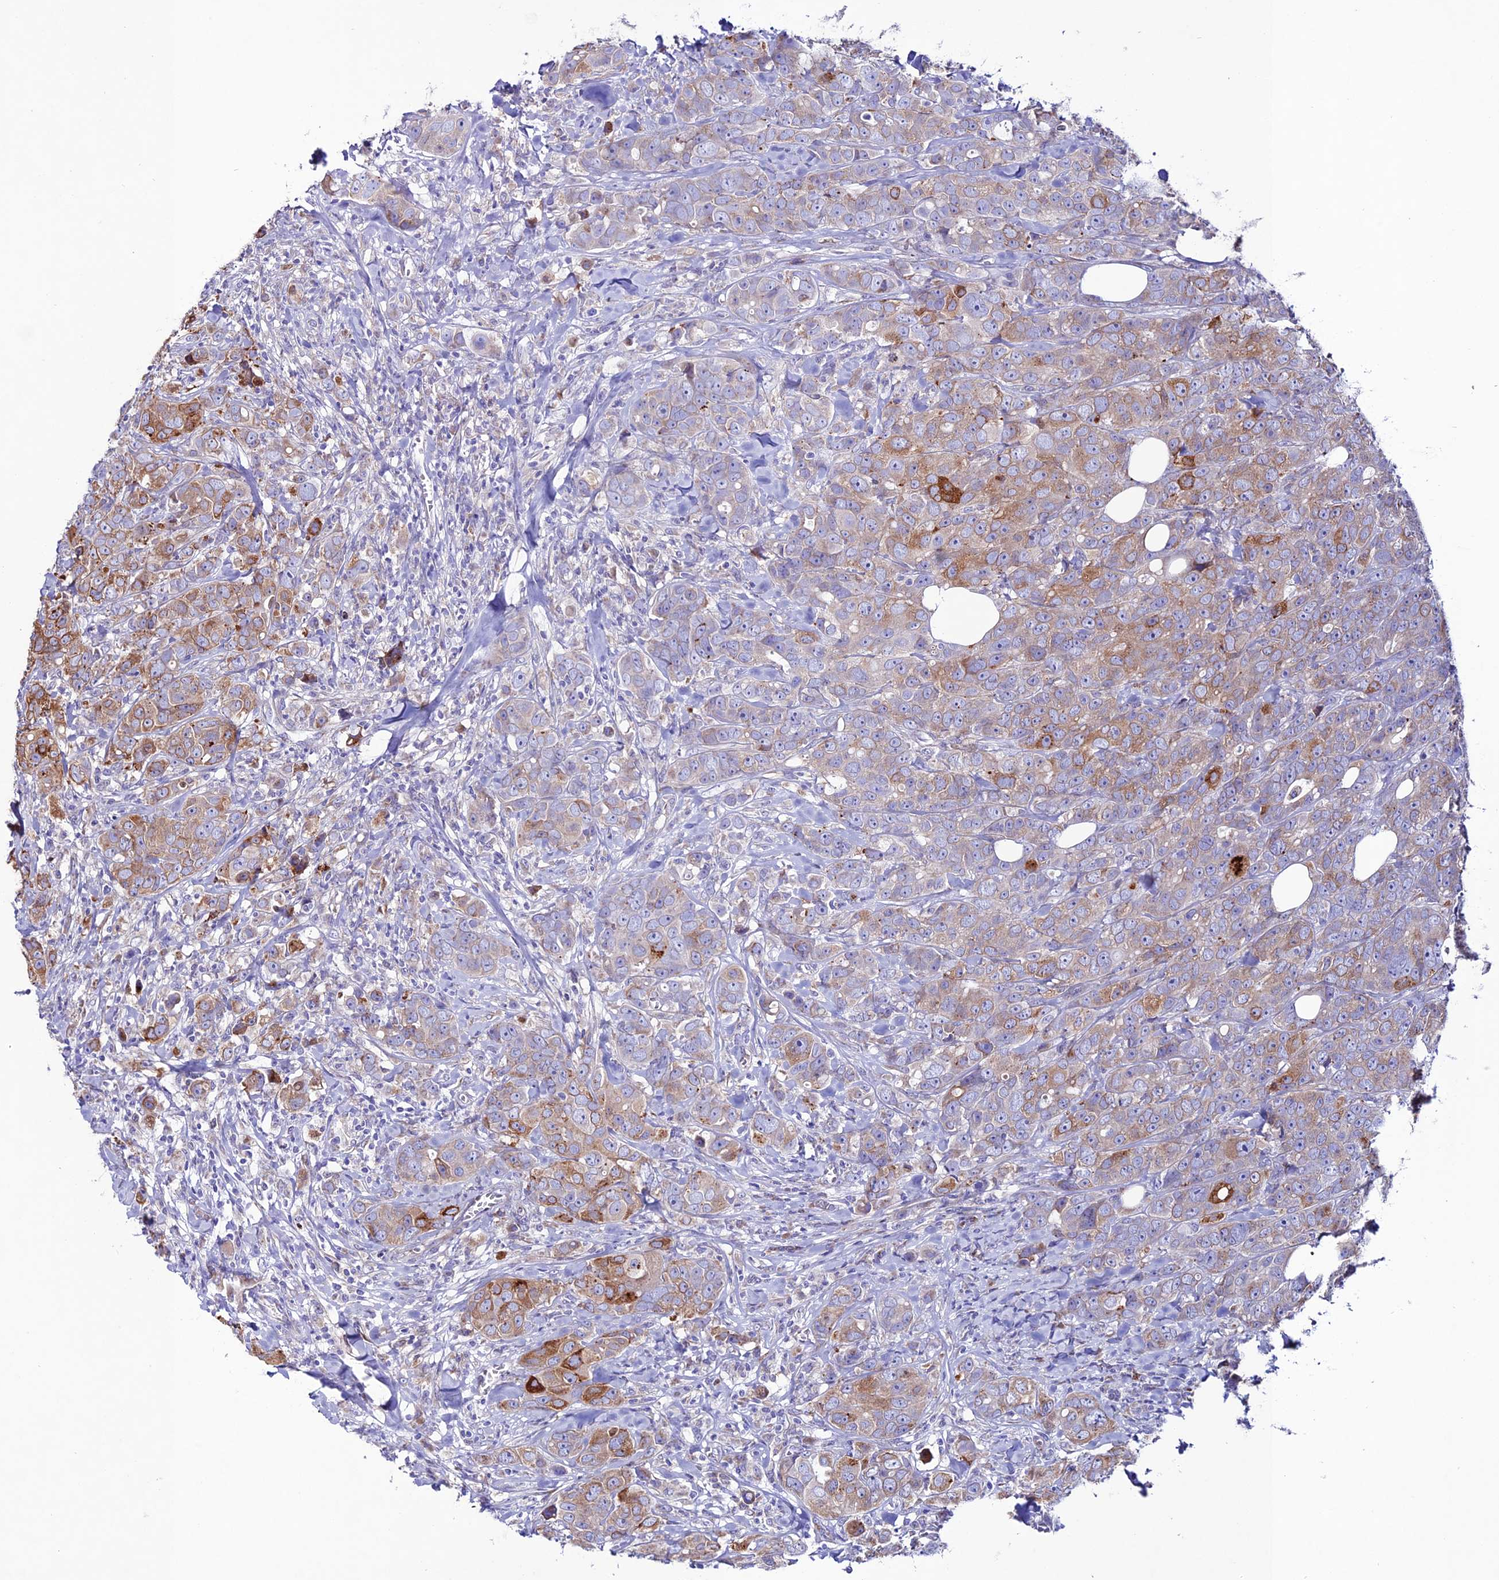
{"staining": {"intensity": "moderate", "quantity": "25%-75%", "location": "cytoplasmic/membranous"}, "tissue": "breast cancer", "cell_type": "Tumor cells", "image_type": "cancer", "snomed": [{"axis": "morphology", "description": "Duct carcinoma"}, {"axis": "topography", "description": "Breast"}], "caption": "Protein expression by immunohistochemistry demonstrates moderate cytoplasmic/membranous staining in approximately 25%-75% of tumor cells in infiltrating ductal carcinoma (breast).", "gene": "OR51Q1", "patient": {"sex": "female", "age": 43}}